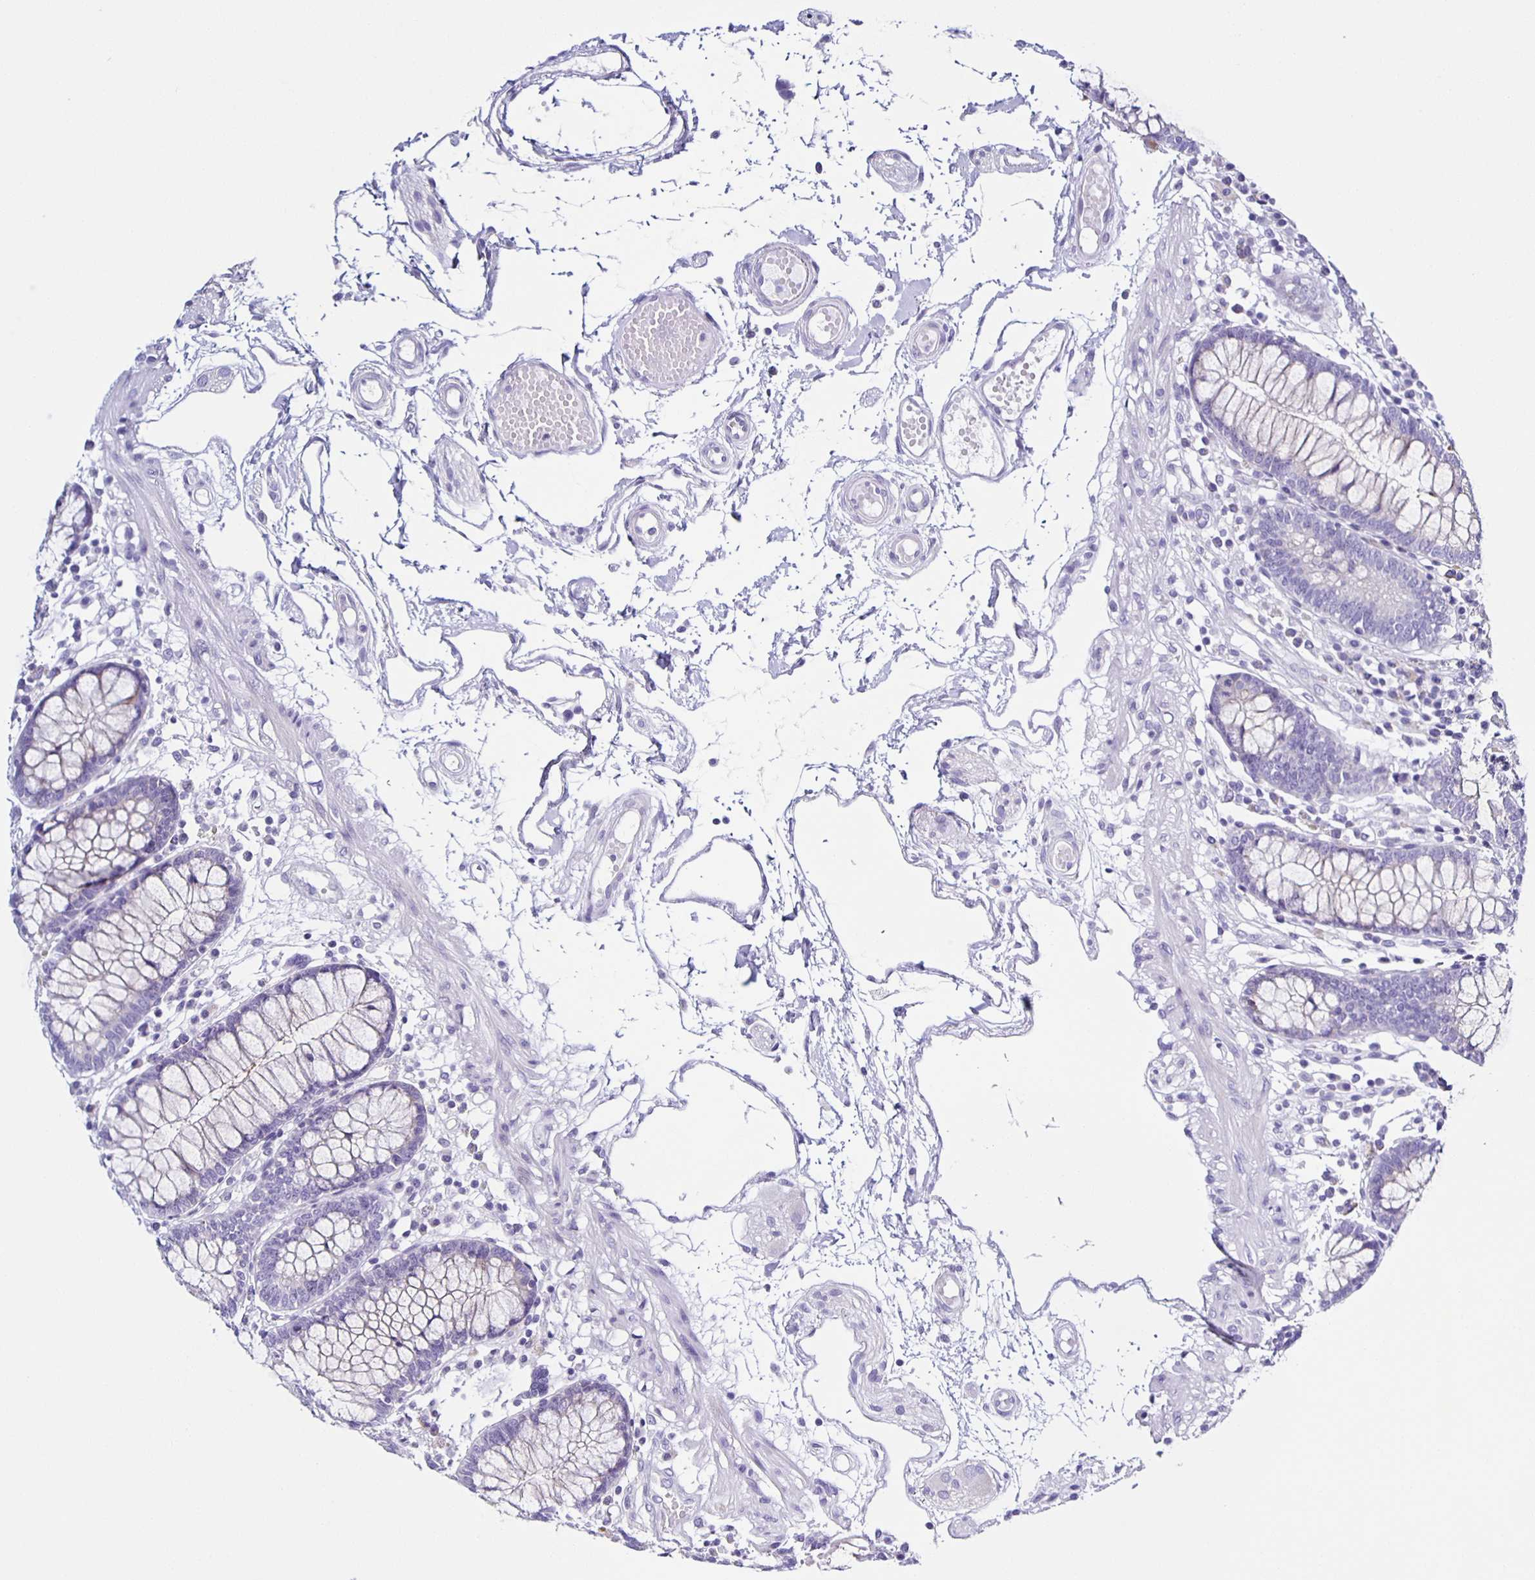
{"staining": {"intensity": "negative", "quantity": "none", "location": "none"}, "tissue": "colon", "cell_type": "Endothelial cells", "image_type": "normal", "snomed": [{"axis": "morphology", "description": "Normal tissue, NOS"}, {"axis": "morphology", "description": "Adenocarcinoma, NOS"}, {"axis": "topography", "description": "Colon"}], "caption": "A high-resolution image shows immunohistochemistry staining of unremarkable colon, which shows no significant staining in endothelial cells.", "gene": "AQP6", "patient": {"sex": "male", "age": 83}}